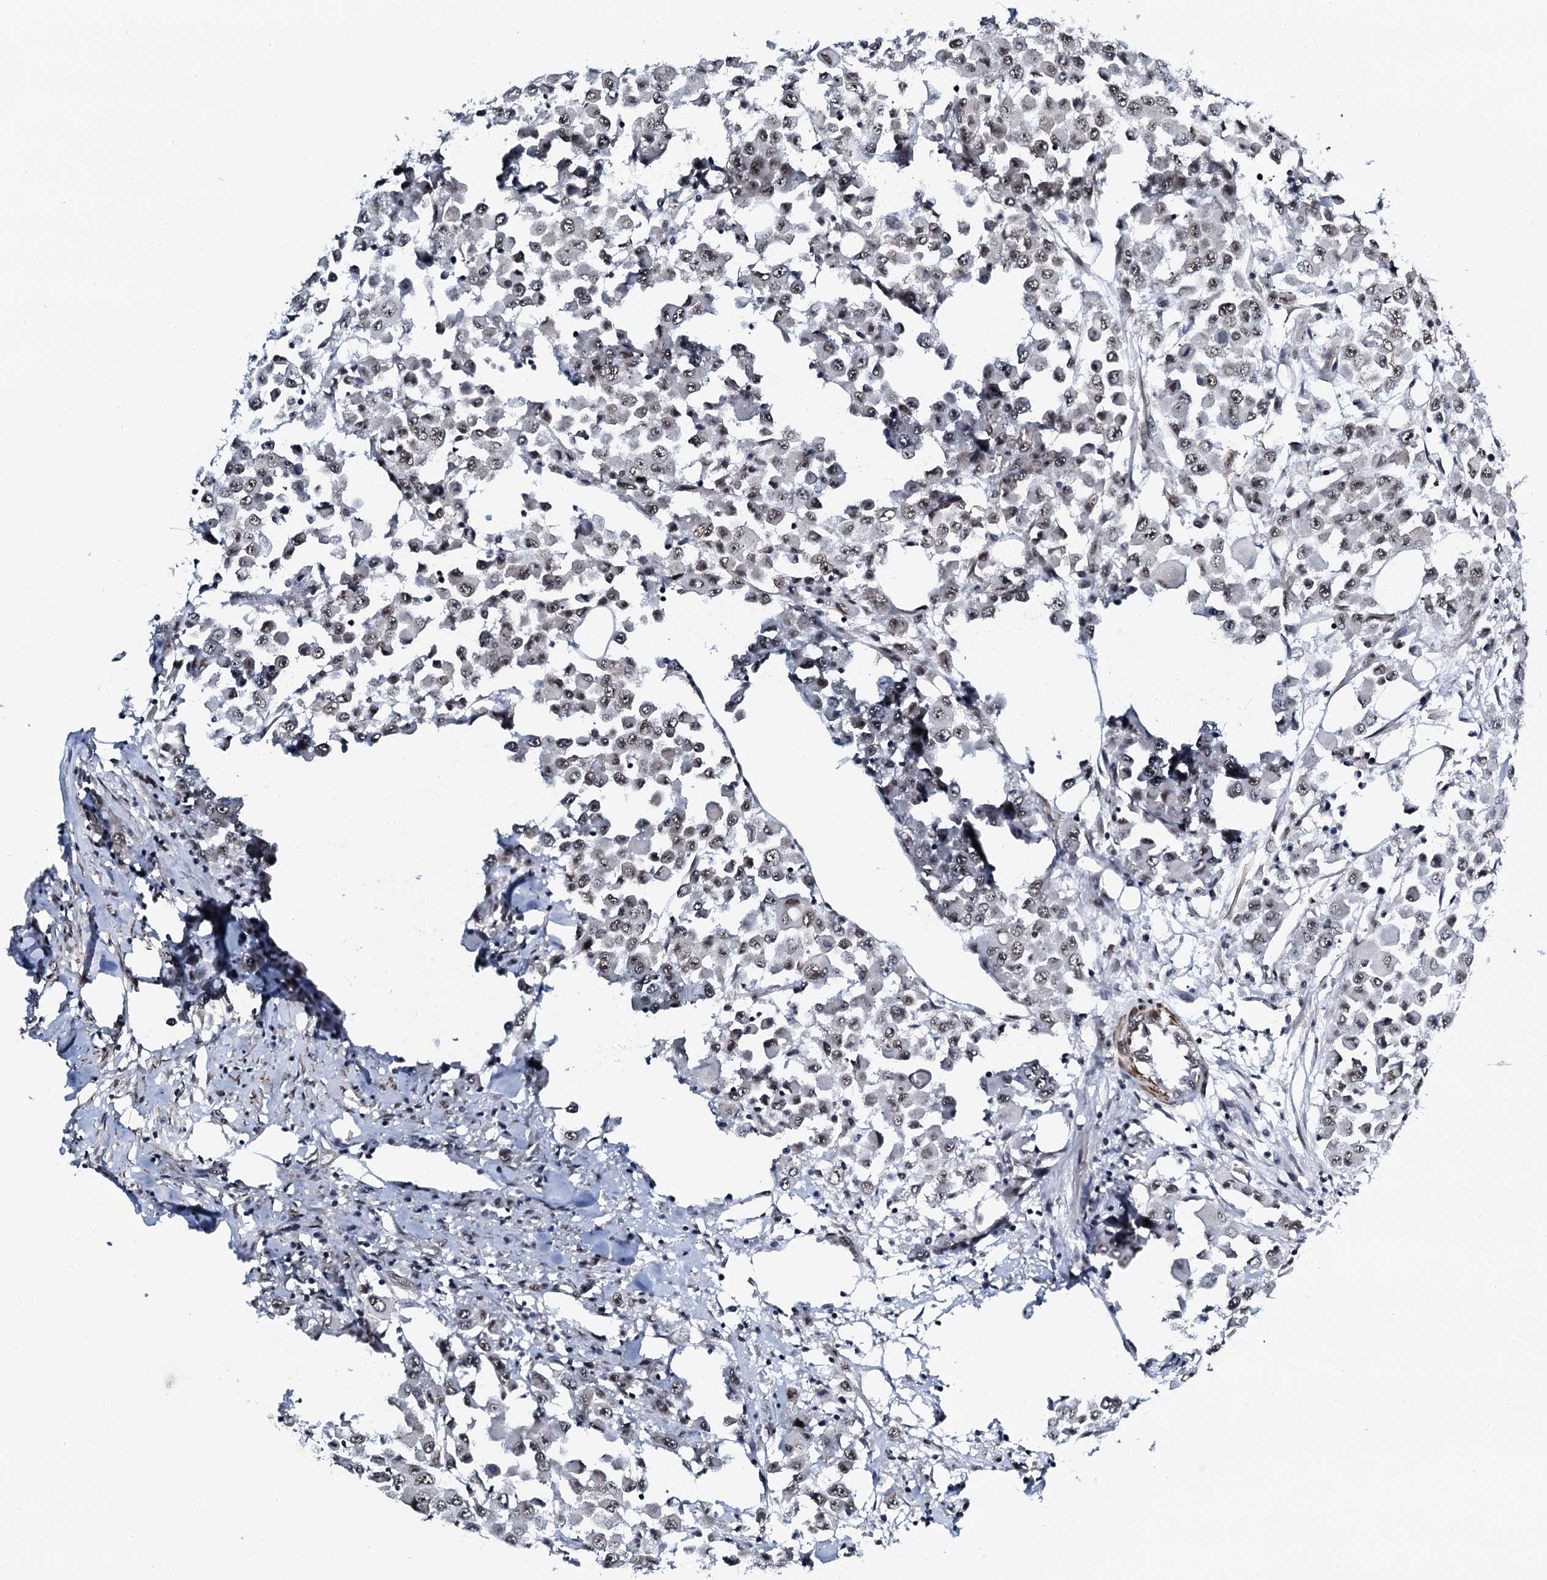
{"staining": {"intensity": "weak", "quantity": ">75%", "location": "nuclear"}, "tissue": "colorectal cancer", "cell_type": "Tumor cells", "image_type": "cancer", "snomed": [{"axis": "morphology", "description": "Adenocarcinoma, NOS"}, {"axis": "topography", "description": "Colon"}], "caption": "The photomicrograph exhibits immunohistochemical staining of adenocarcinoma (colorectal). There is weak nuclear staining is seen in approximately >75% of tumor cells.", "gene": "CWC15", "patient": {"sex": "male", "age": 51}}